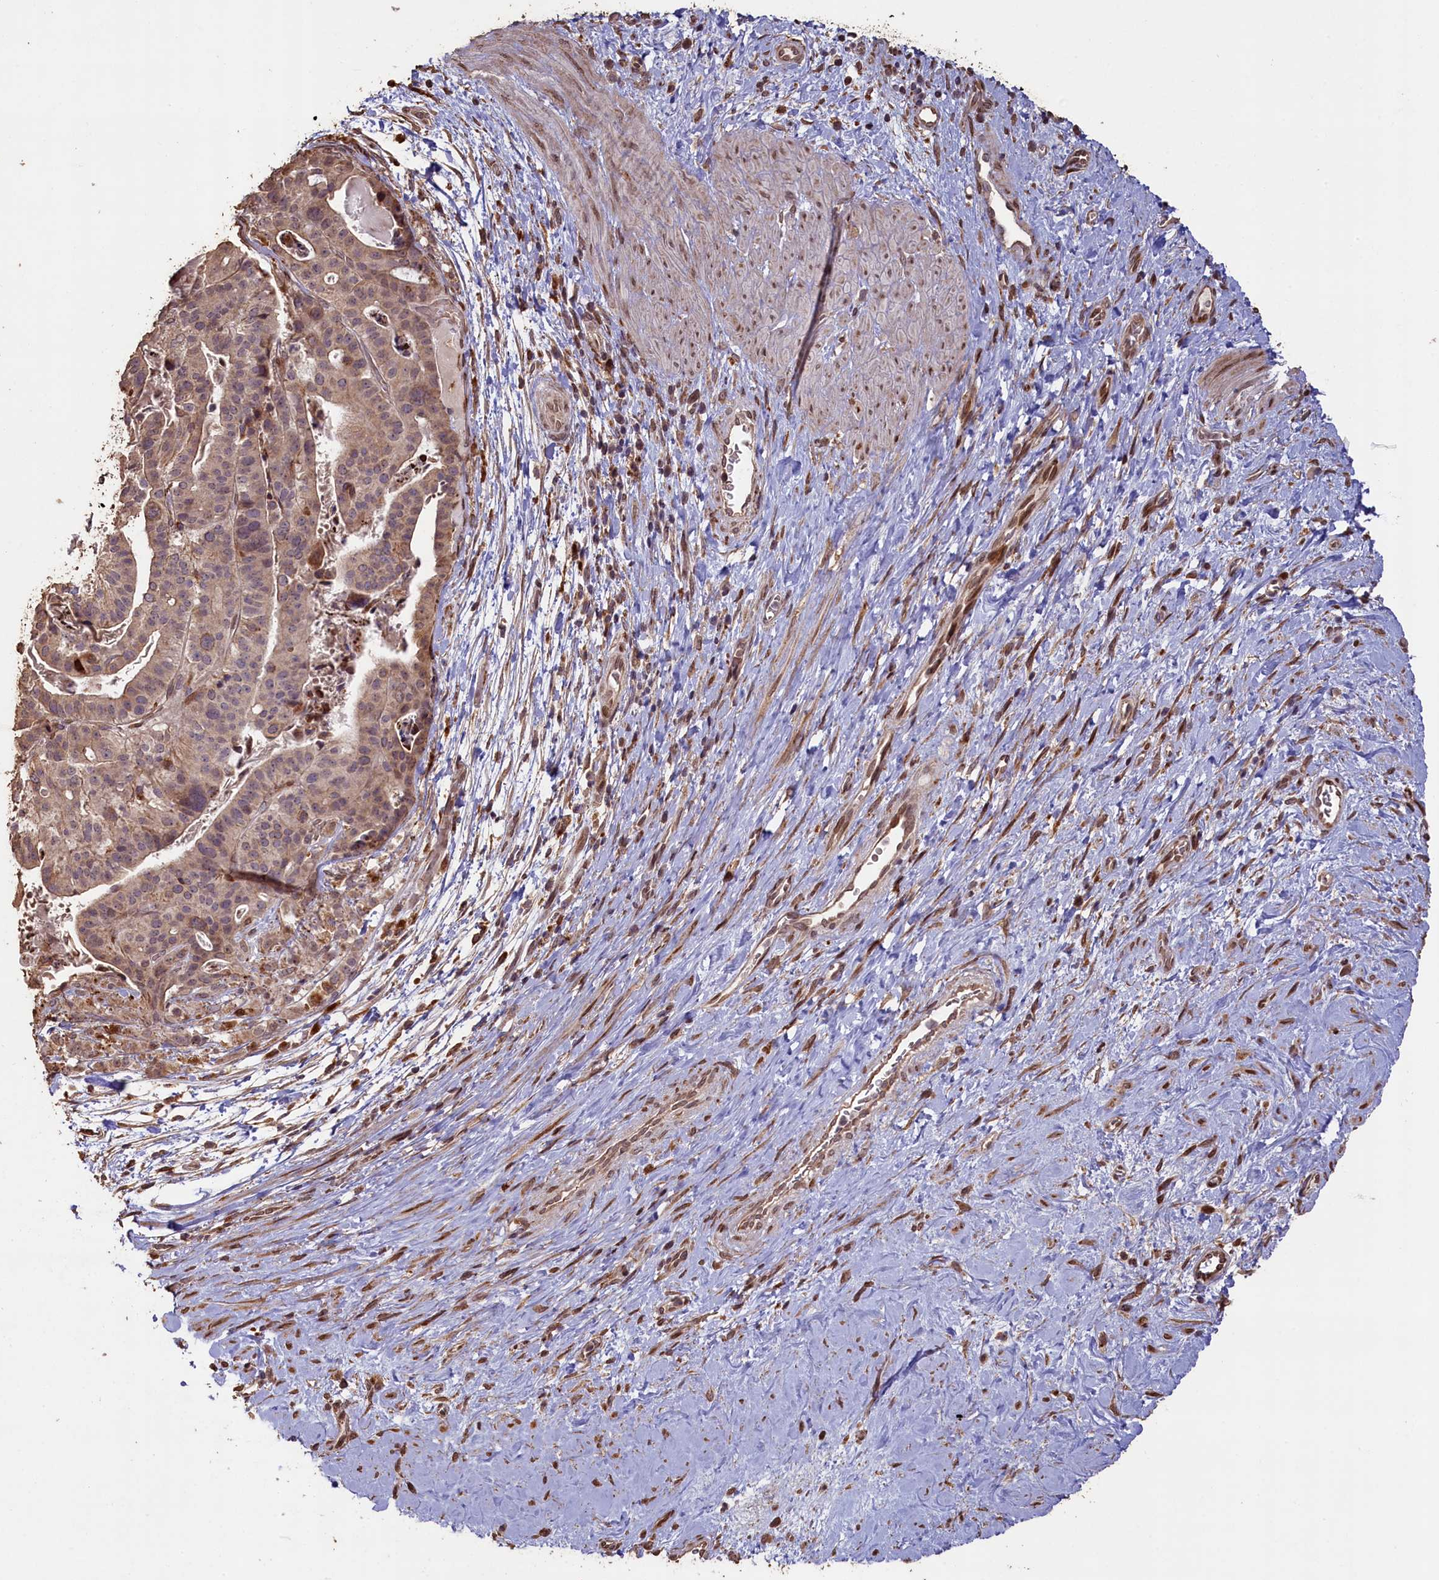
{"staining": {"intensity": "weak", "quantity": "<25%", "location": "cytoplasmic/membranous"}, "tissue": "stomach cancer", "cell_type": "Tumor cells", "image_type": "cancer", "snomed": [{"axis": "morphology", "description": "Adenocarcinoma, NOS"}, {"axis": "topography", "description": "Stomach"}], "caption": "Immunohistochemical staining of stomach cancer shows no significant positivity in tumor cells. The staining is performed using DAB (3,3'-diaminobenzidine) brown chromogen with nuclei counter-stained in using hematoxylin.", "gene": "SLC38A7", "patient": {"sex": "male", "age": 48}}